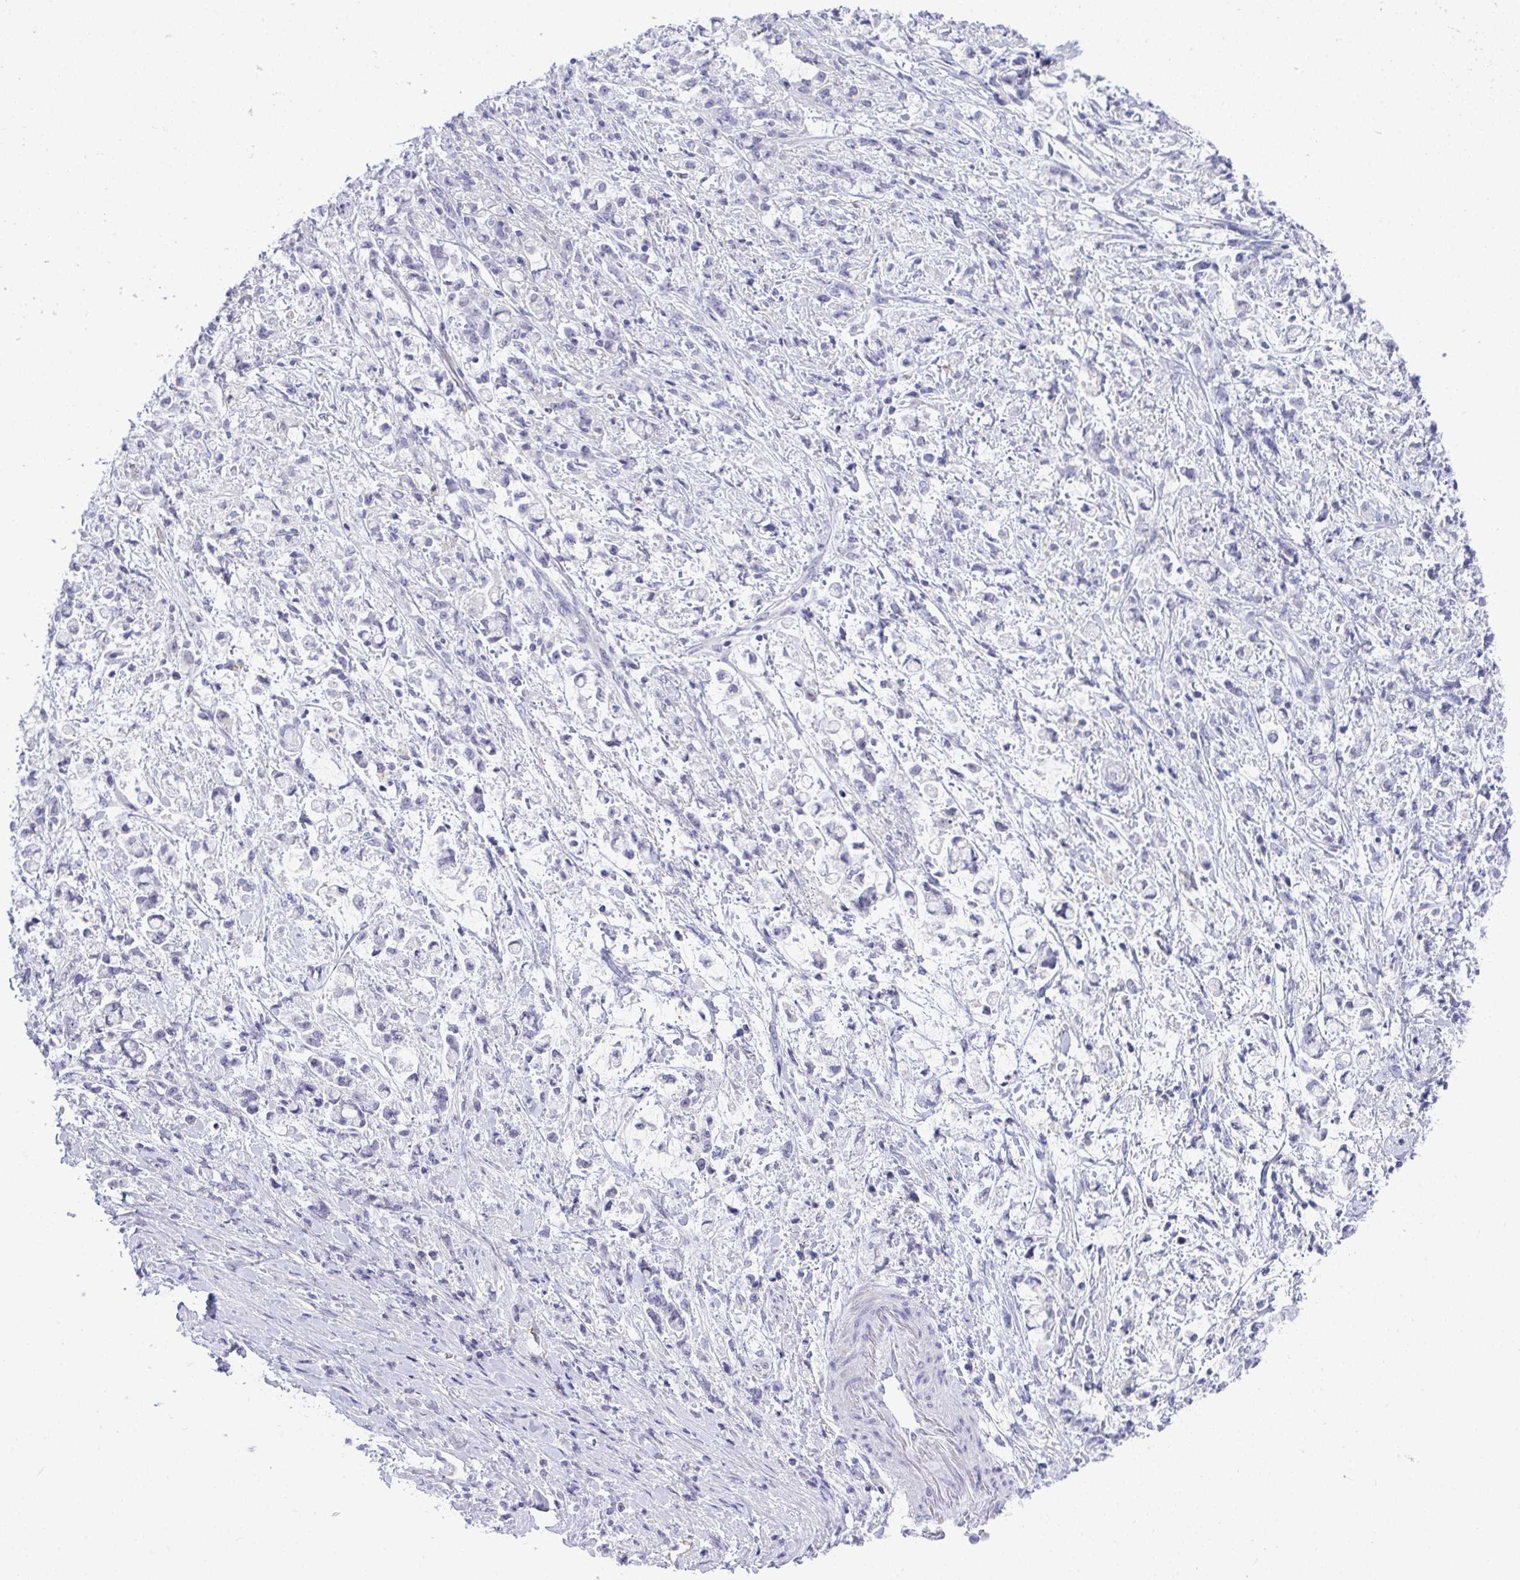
{"staining": {"intensity": "negative", "quantity": "none", "location": "none"}, "tissue": "stomach cancer", "cell_type": "Tumor cells", "image_type": "cancer", "snomed": [{"axis": "morphology", "description": "Adenocarcinoma, NOS"}, {"axis": "topography", "description": "Stomach"}], "caption": "A histopathology image of stomach adenocarcinoma stained for a protein exhibits no brown staining in tumor cells. Nuclei are stained in blue.", "gene": "TMEM82", "patient": {"sex": "female", "age": 60}}